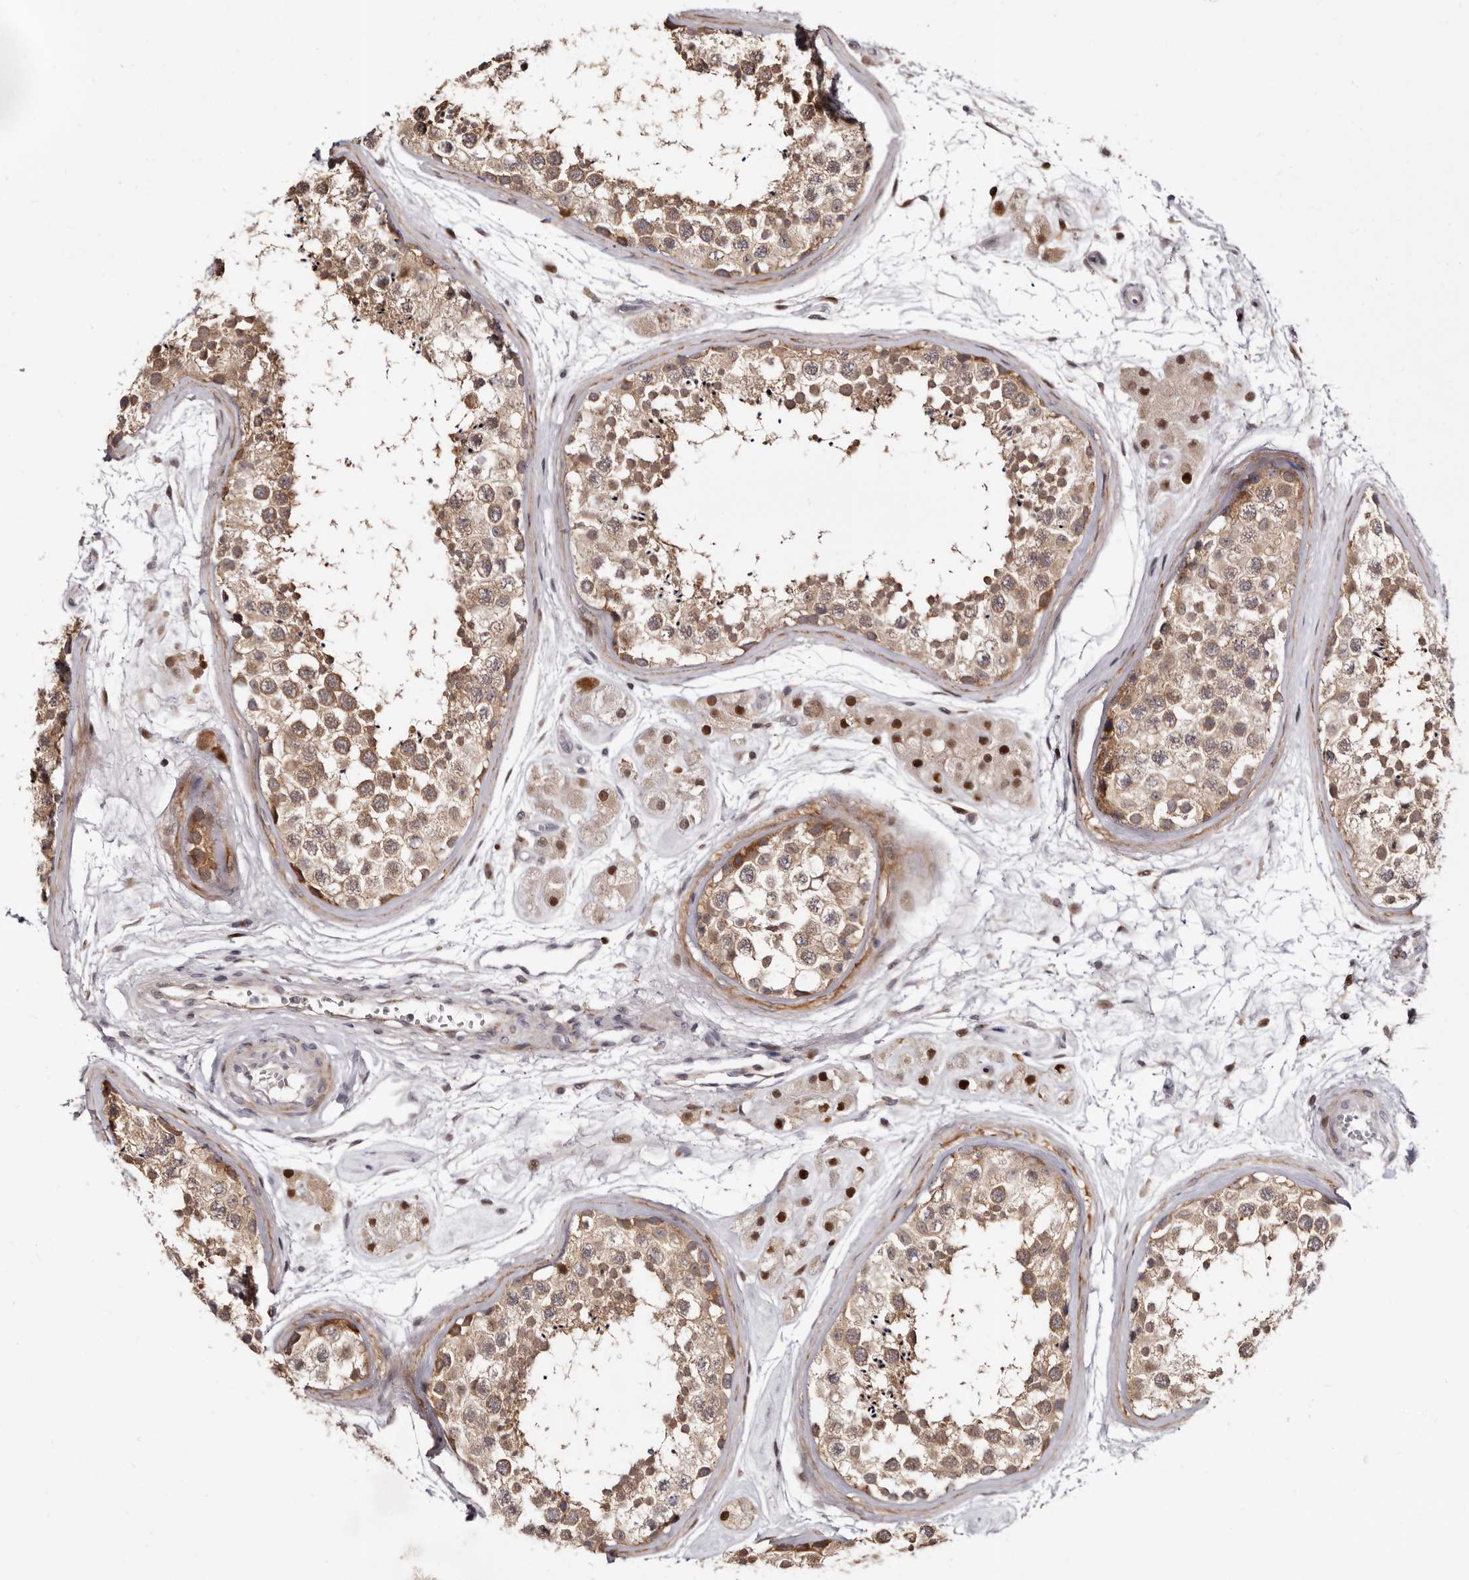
{"staining": {"intensity": "moderate", "quantity": ">75%", "location": "cytoplasmic/membranous"}, "tissue": "testis", "cell_type": "Cells in seminiferous ducts", "image_type": "normal", "snomed": [{"axis": "morphology", "description": "Normal tissue, NOS"}, {"axis": "topography", "description": "Testis"}], "caption": "Cells in seminiferous ducts reveal moderate cytoplasmic/membranous expression in about >75% of cells in normal testis.", "gene": "PHF20L1", "patient": {"sex": "male", "age": 56}}